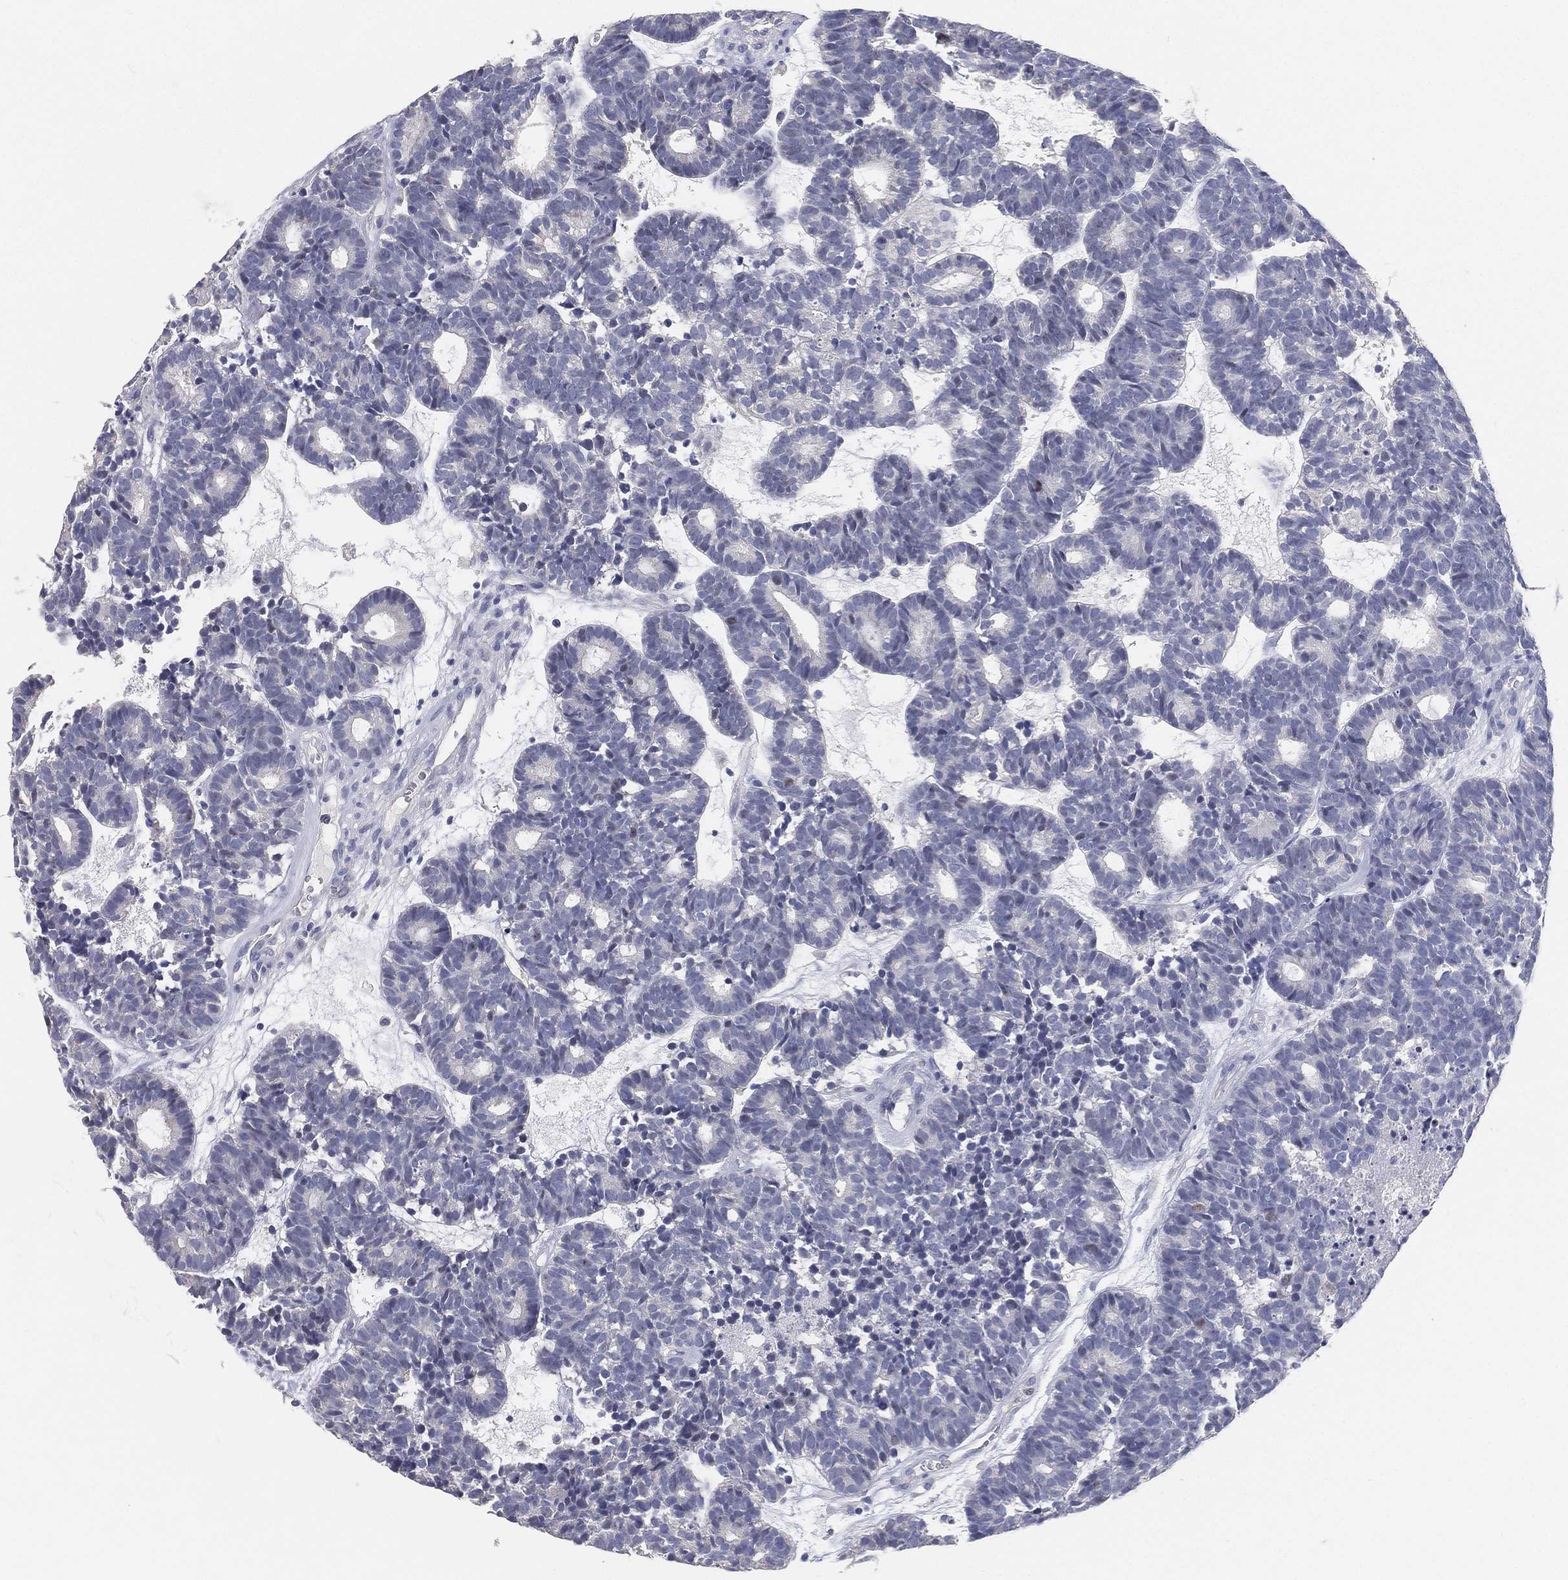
{"staining": {"intensity": "negative", "quantity": "none", "location": "none"}, "tissue": "head and neck cancer", "cell_type": "Tumor cells", "image_type": "cancer", "snomed": [{"axis": "morphology", "description": "Adenocarcinoma, NOS"}, {"axis": "topography", "description": "Head-Neck"}], "caption": "Micrograph shows no protein positivity in tumor cells of head and neck adenocarcinoma tissue.", "gene": "FAM187B", "patient": {"sex": "female", "age": 81}}